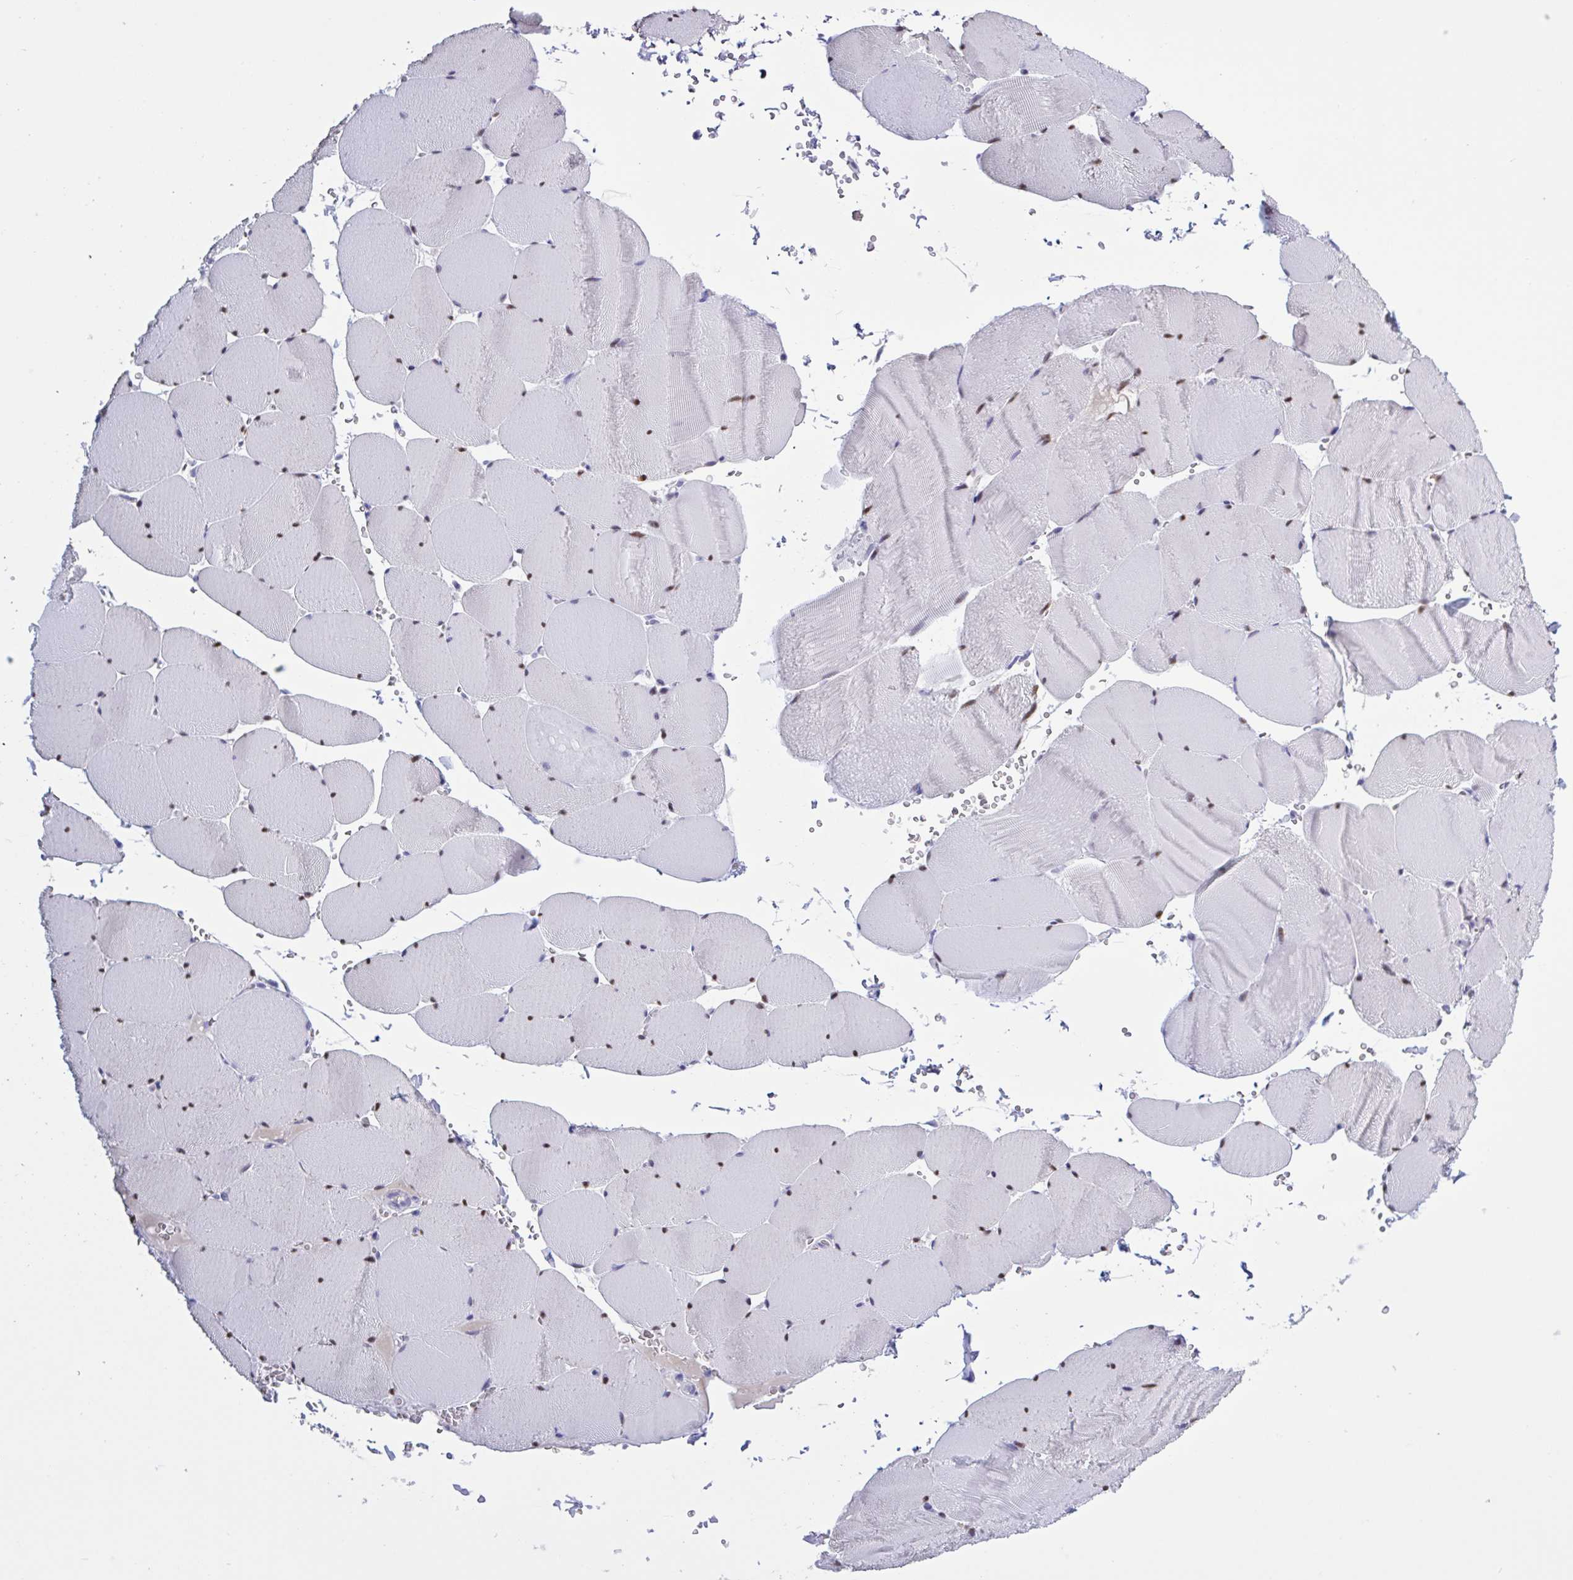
{"staining": {"intensity": "strong", "quantity": "<25%", "location": "nuclear"}, "tissue": "skeletal muscle", "cell_type": "Myocytes", "image_type": "normal", "snomed": [{"axis": "morphology", "description": "Normal tissue, NOS"}, {"axis": "topography", "description": "Skeletal muscle"}, {"axis": "topography", "description": "Head-Neck"}], "caption": "The immunohistochemical stain highlights strong nuclear positivity in myocytes of benign skeletal muscle. The protein is stained brown, and the nuclei are stained in blue (DAB (3,3'-diaminobenzidine) IHC with brightfield microscopy, high magnification).", "gene": "USP35", "patient": {"sex": "male", "age": 66}}